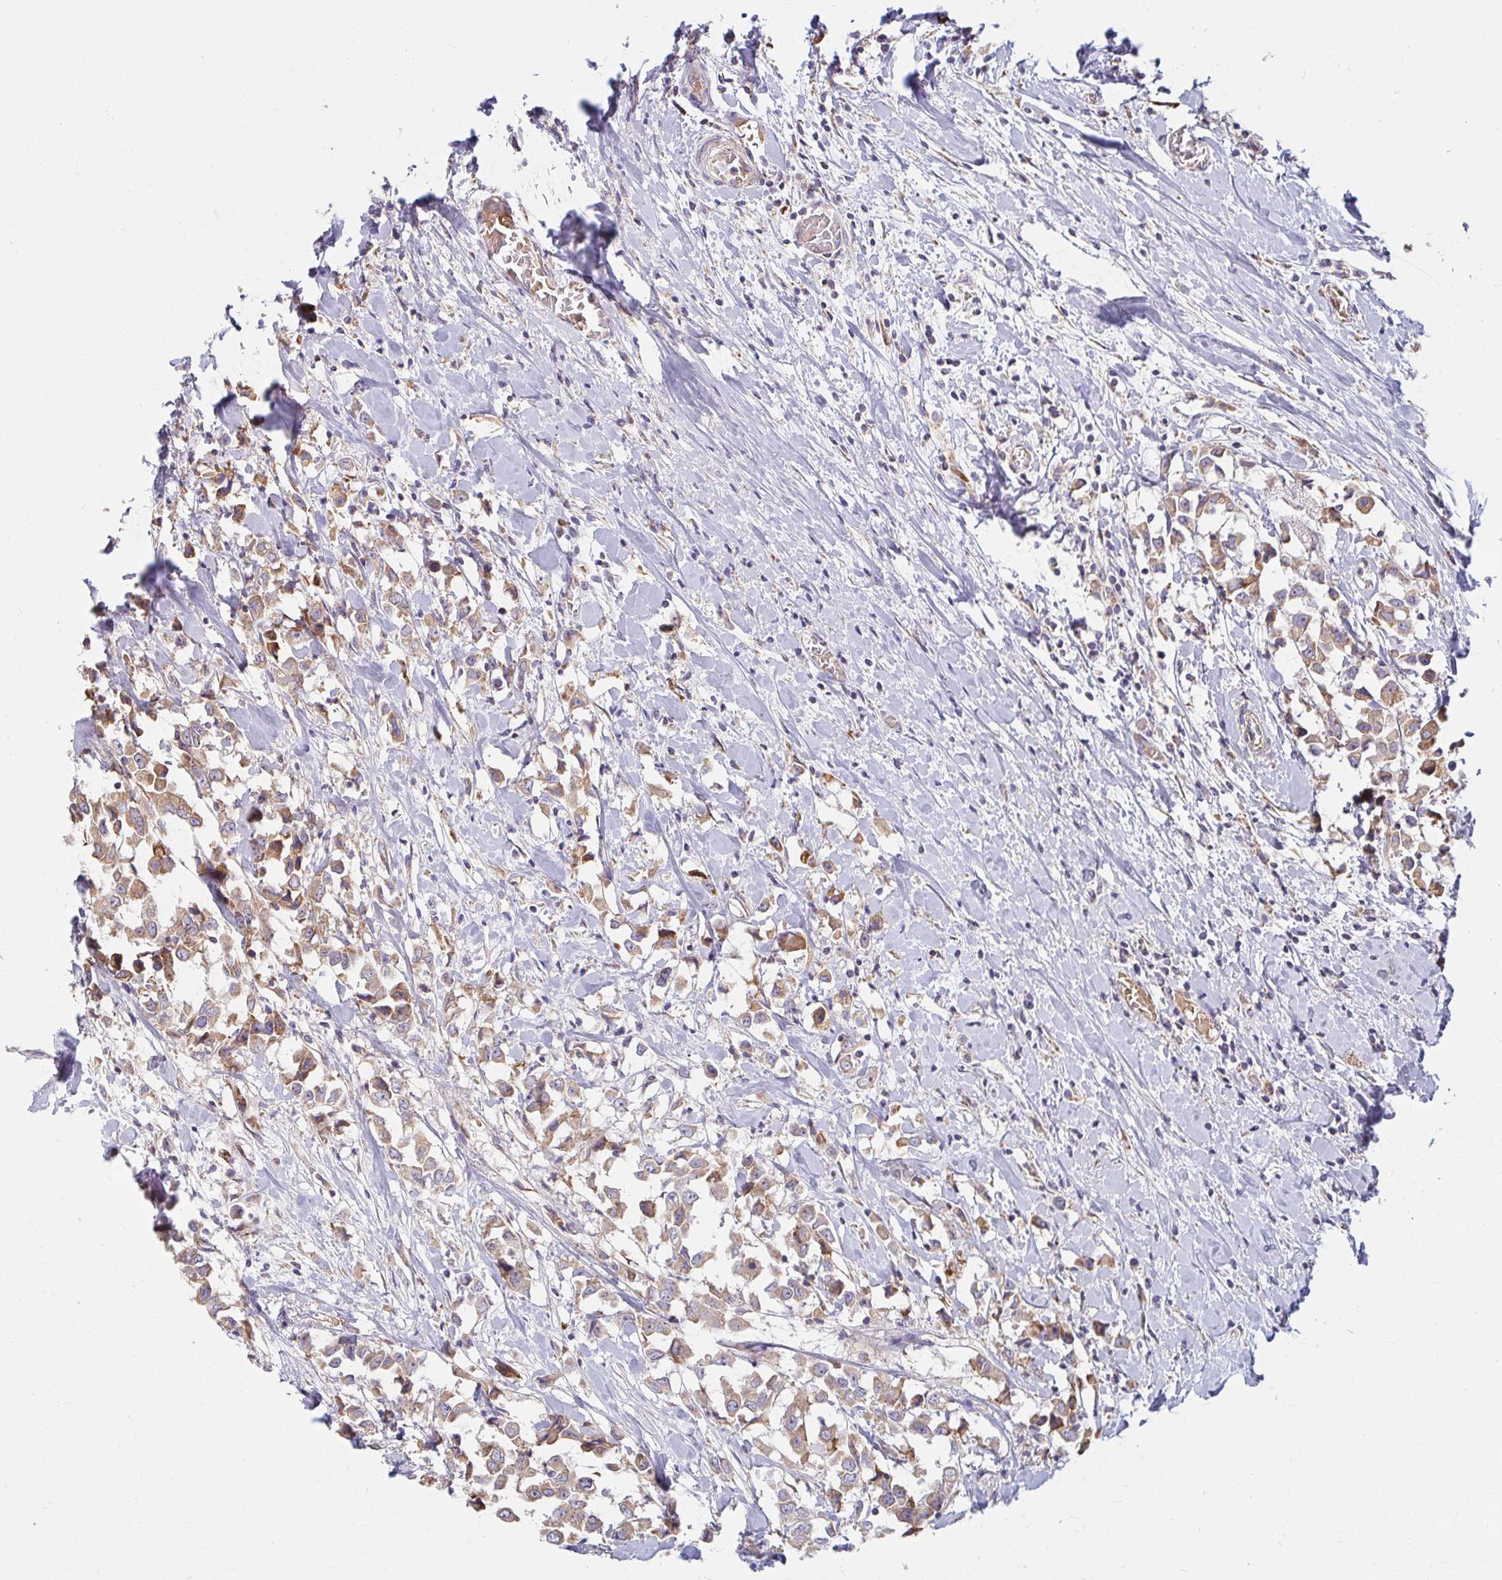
{"staining": {"intensity": "moderate", "quantity": ">75%", "location": "cytoplasmic/membranous"}, "tissue": "breast cancer", "cell_type": "Tumor cells", "image_type": "cancer", "snomed": [{"axis": "morphology", "description": "Duct carcinoma"}, {"axis": "topography", "description": "Breast"}], "caption": "A high-resolution image shows IHC staining of breast infiltrating ductal carcinoma, which demonstrates moderate cytoplasmic/membranous positivity in approximately >75% of tumor cells. (brown staining indicates protein expression, while blue staining denotes nuclei).", "gene": "SKP2", "patient": {"sex": "female", "age": 61}}